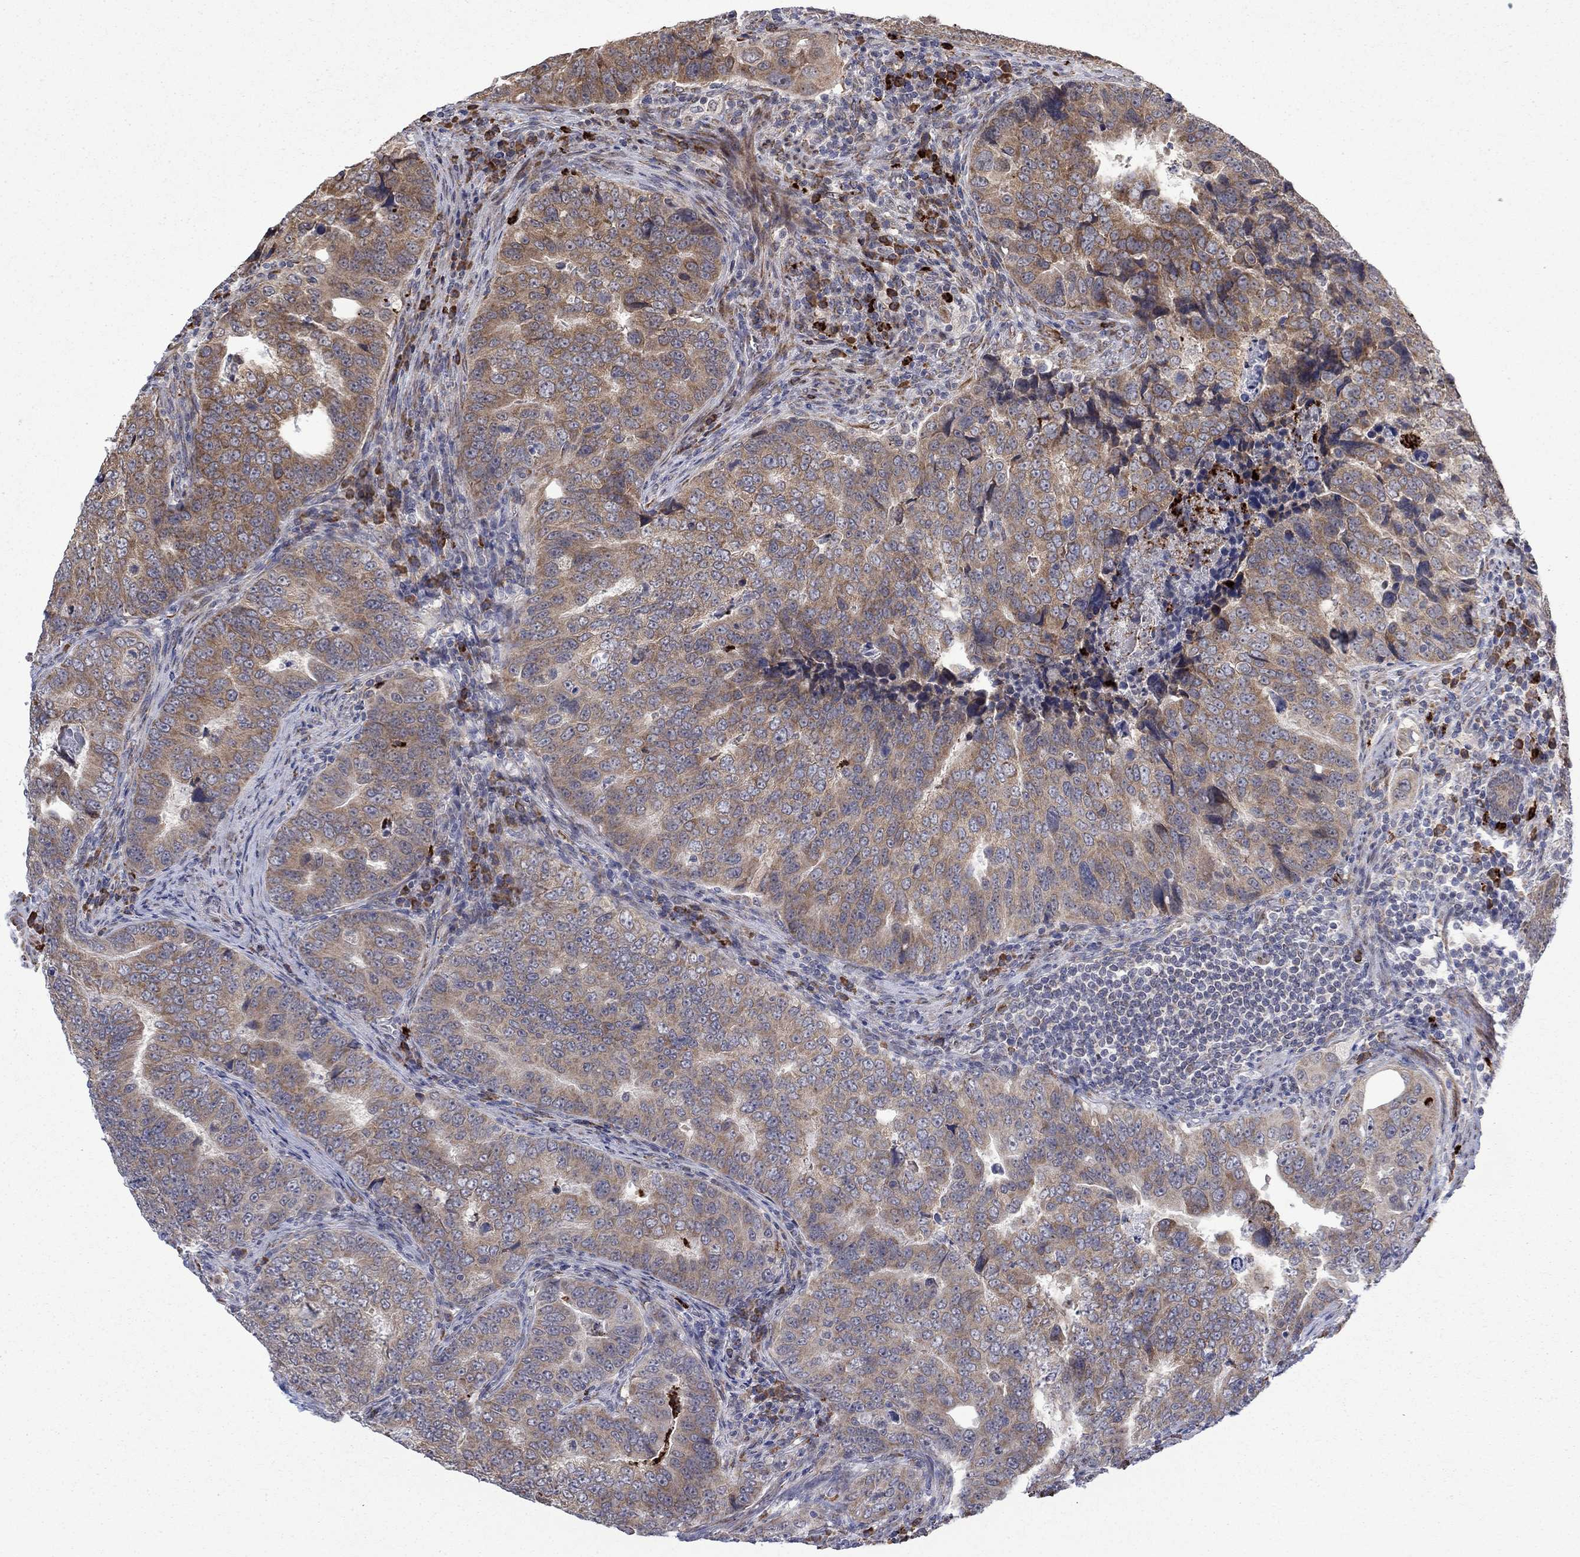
{"staining": {"intensity": "moderate", "quantity": "<25%", "location": "cytoplasmic/membranous"}, "tissue": "colorectal cancer", "cell_type": "Tumor cells", "image_type": "cancer", "snomed": [{"axis": "morphology", "description": "Adenocarcinoma, NOS"}, {"axis": "topography", "description": "Colon"}], "caption": "IHC micrograph of neoplastic tissue: human adenocarcinoma (colorectal) stained using immunohistochemistry (IHC) reveals low levels of moderate protein expression localized specifically in the cytoplasmic/membranous of tumor cells, appearing as a cytoplasmic/membranous brown color.", "gene": "MTRFR", "patient": {"sex": "female", "age": 72}}